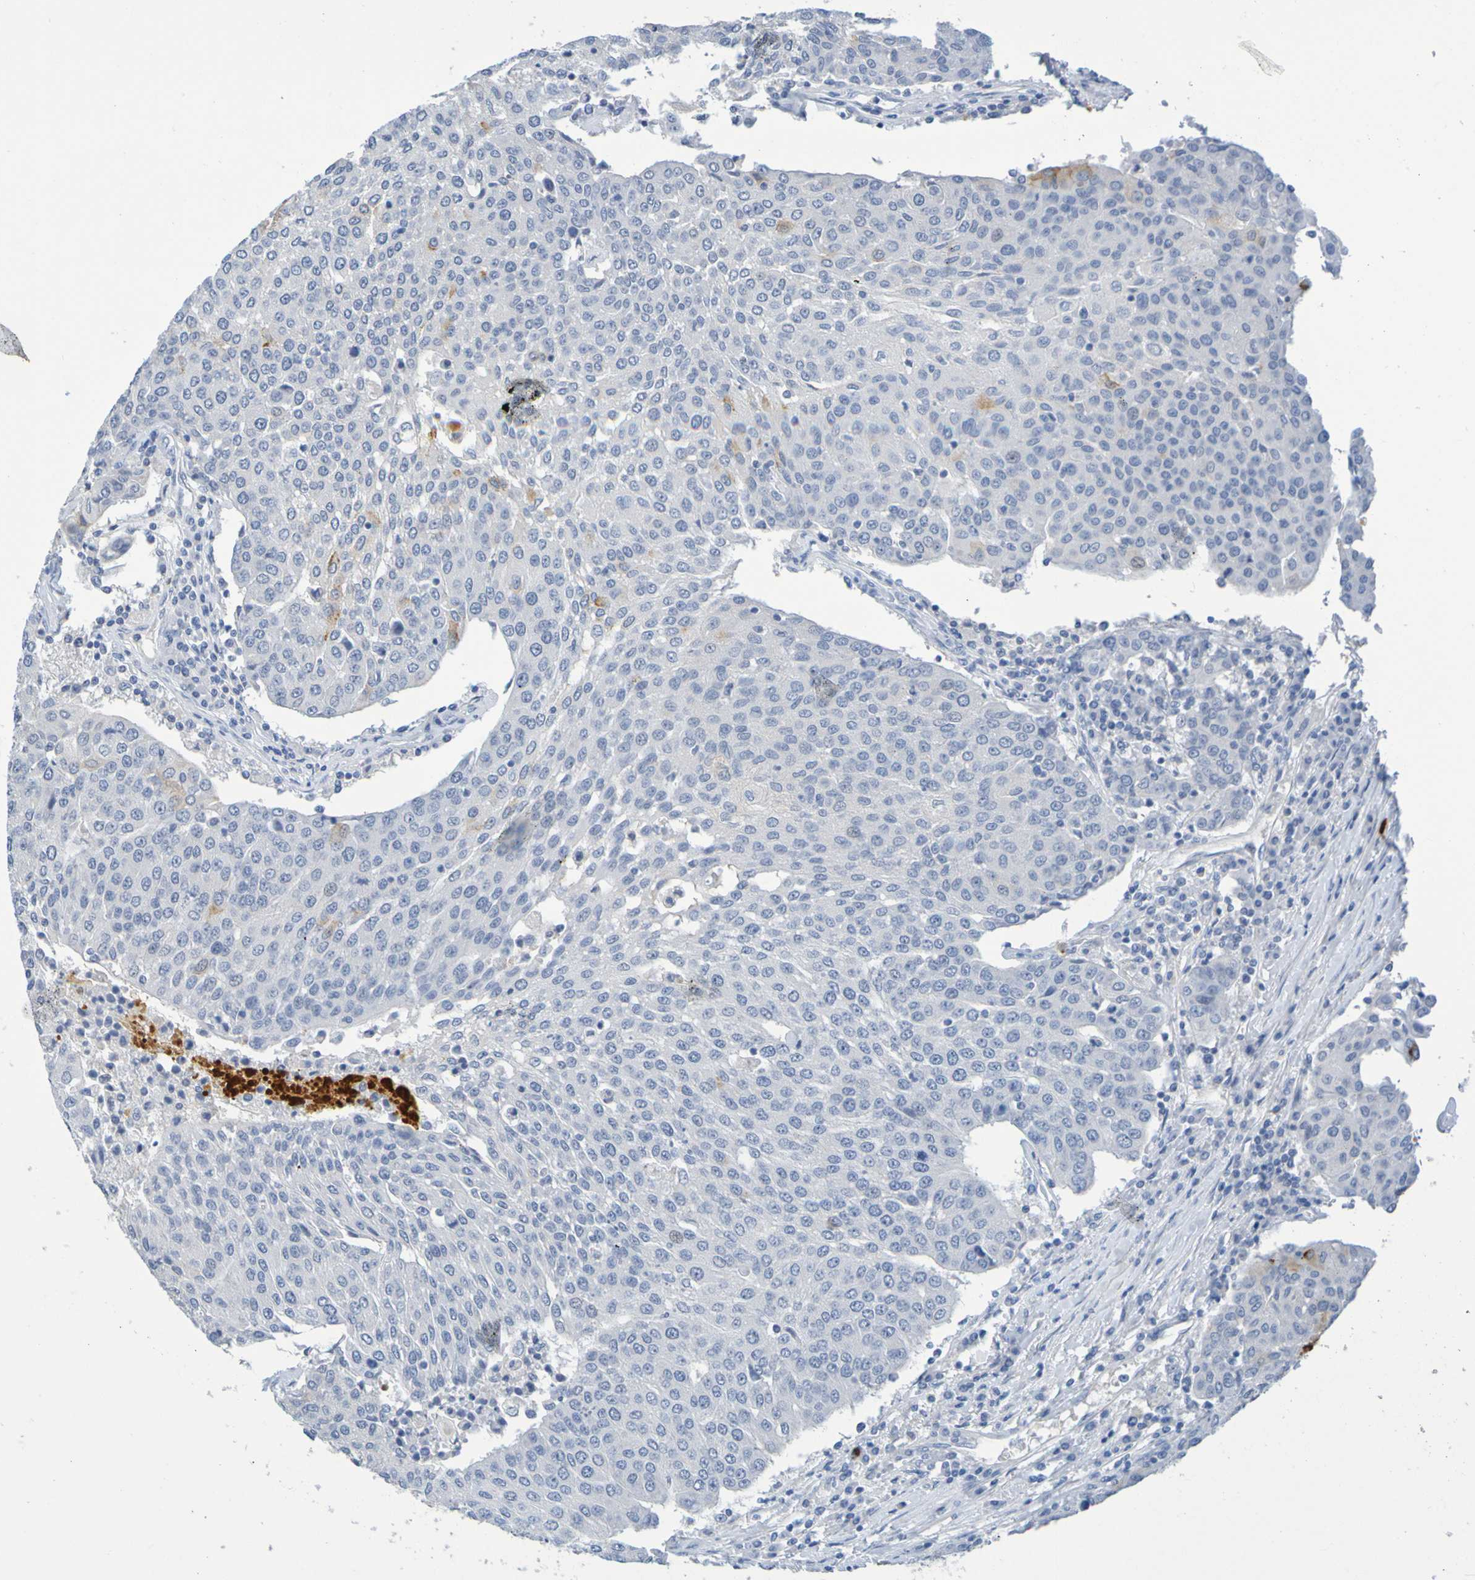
{"staining": {"intensity": "negative", "quantity": "none", "location": "none"}, "tissue": "urothelial cancer", "cell_type": "Tumor cells", "image_type": "cancer", "snomed": [{"axis": "morphology", "description": "Urothelial carcinoma, High grade"}, {"axis": "topography", "description": "Urinary bladder"}], "caption": "Tumor cells show no significant protein staining in high-grade urothelial carcinoma.", "gene": "IL10", "patient": {"sex": "female", "age": 85}}